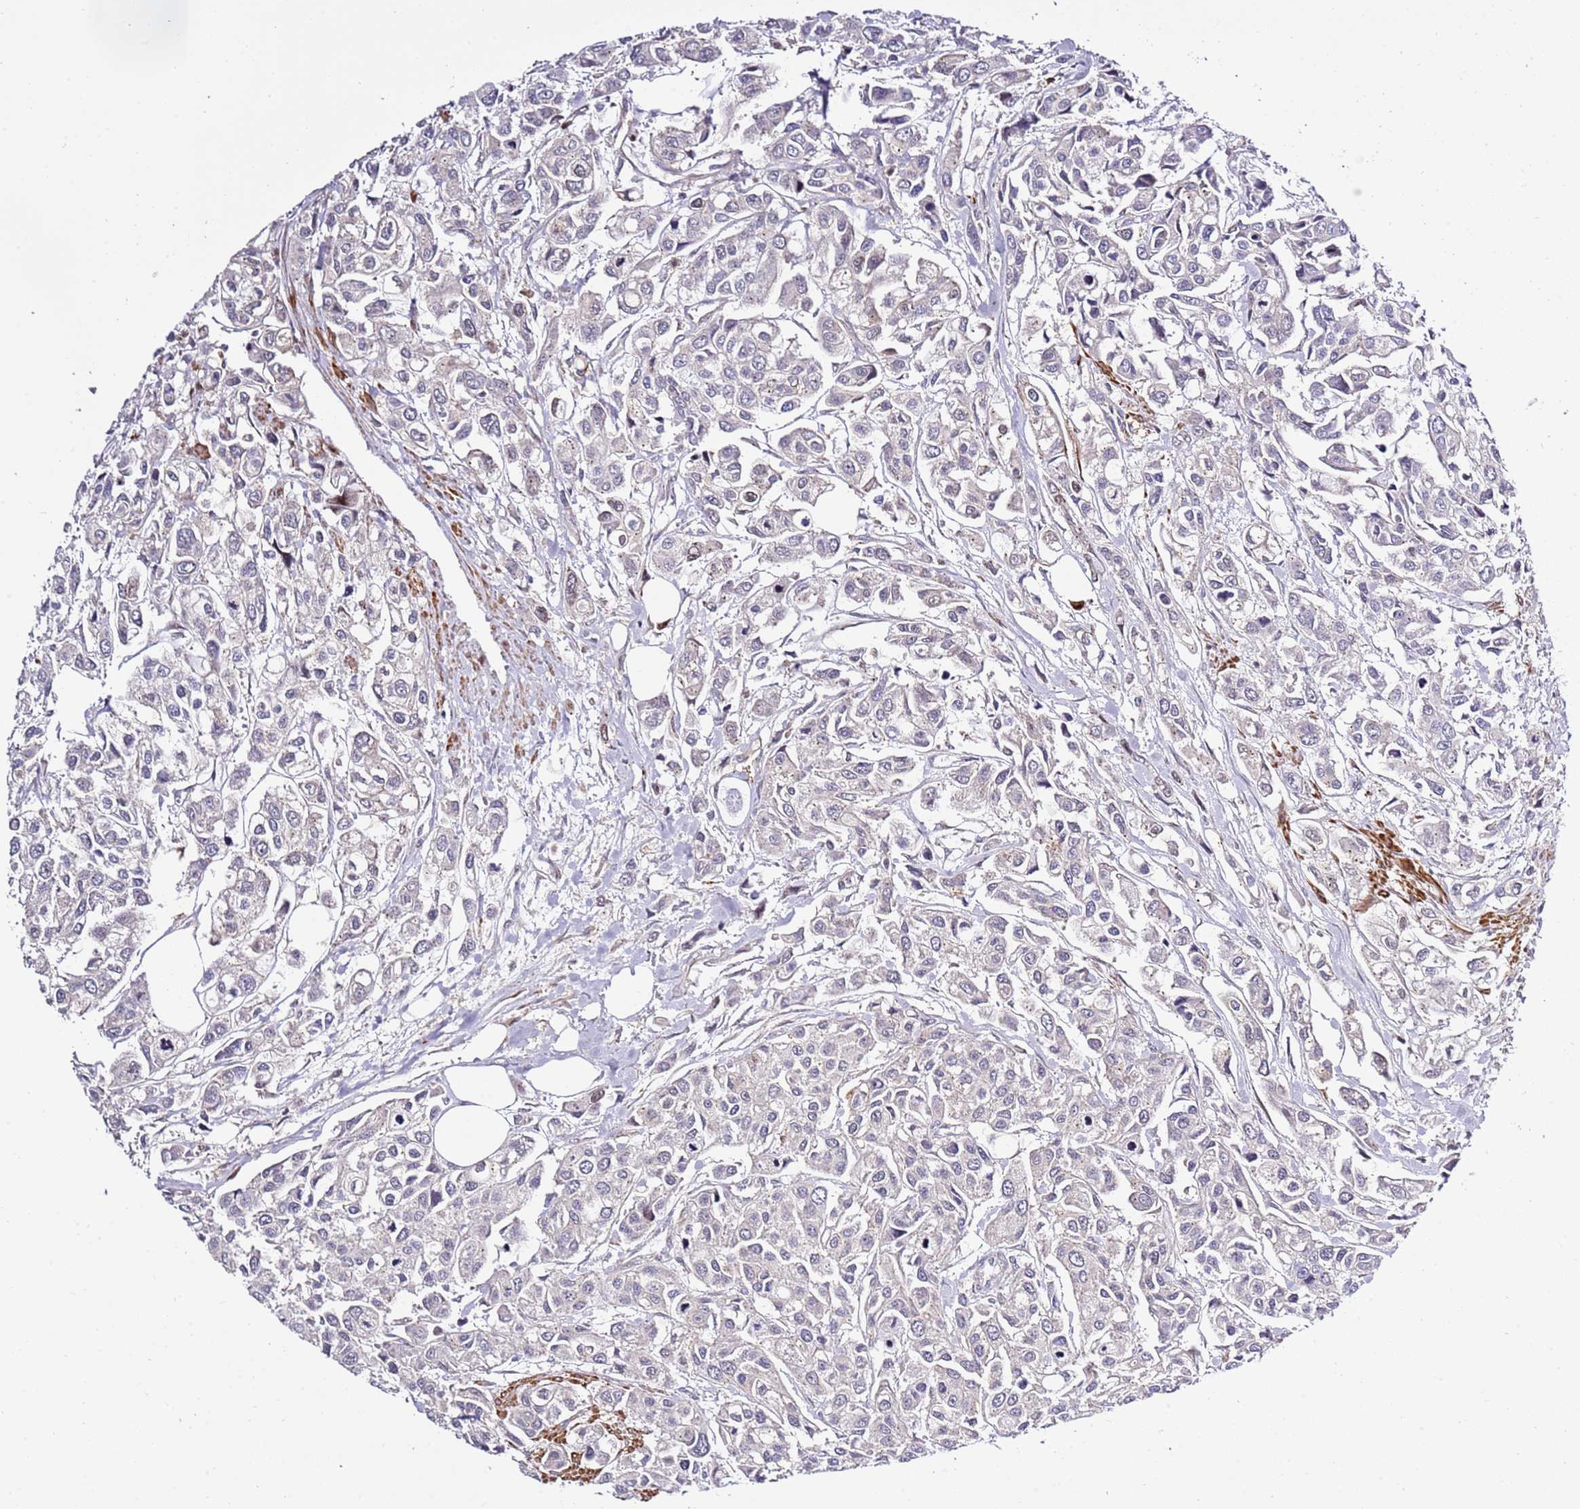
{"staining": {"intensity": "negative", "quantity": "none", "location": "none"}, "tissue": "urothelial cancer", "cell_type": "Tumor cells", "image_type": "cancer", "snomed": [{"axis": "morphology", "description": "Urothelial carcinoma, High grade"}, {"axis": "topography", "description": "Urinary bladder"}], "caption": "Tumor cells show no significant staining in urothelial carcinoma (high-grade). The staining is performed using DAB (3,3'-diaminobenzidine) brown chromogen with nuclei counter-stained in using hematoxylin.", "gene": "PVRIG", "patient": {"sex": "male", "age": 67}}